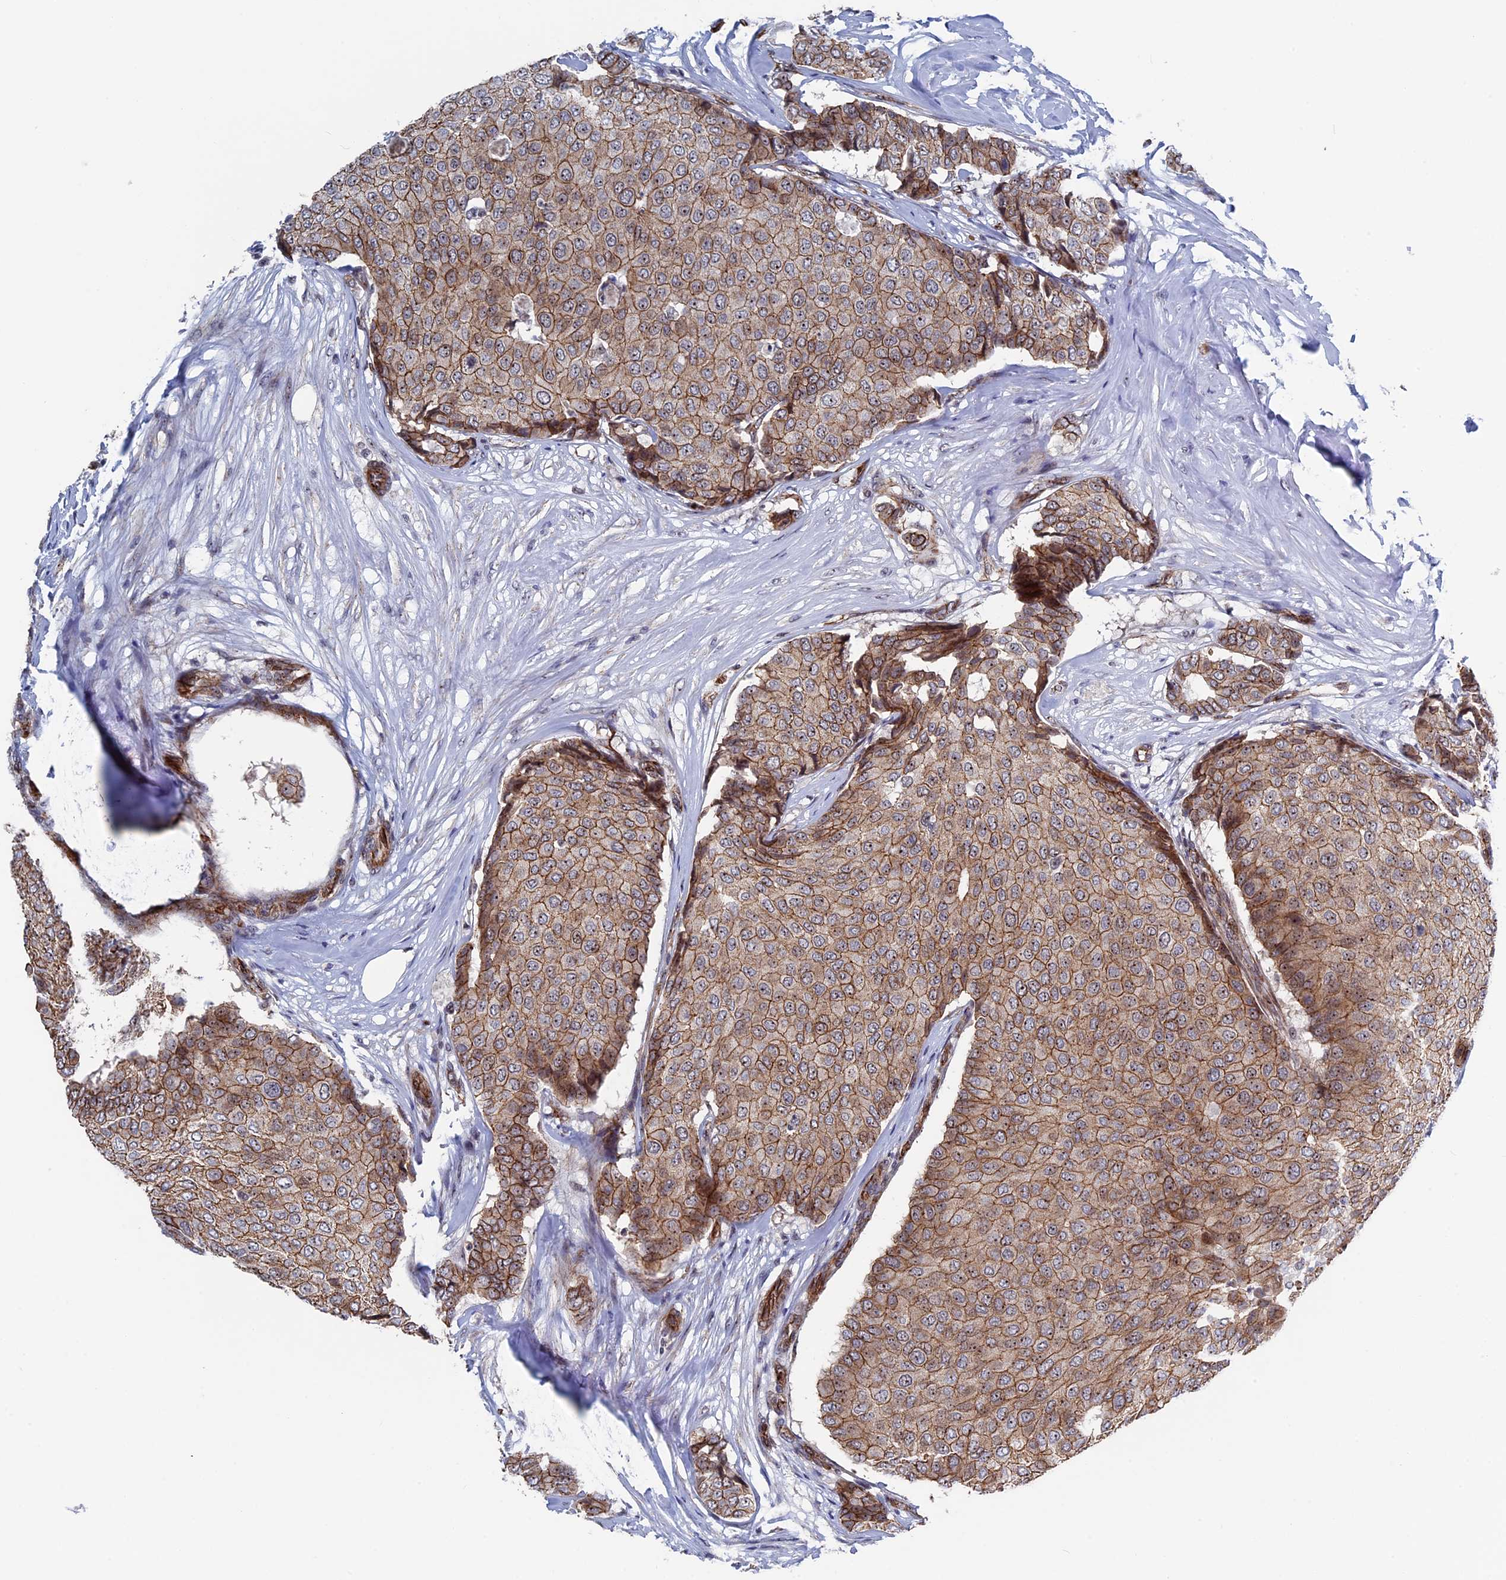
{"staining": {"intensity": "moderate", "quantity": ">75%", "location": "cytoplasmic/membranous,nuclear"}, "tissue": "breast cancer", "cell_type": "Tumor cells", "image_type": "cancer", "snomed": [{"axis": "morphology", "description": "Duct carcinoma"}, {"axis": "topography", "description": "Breast"}], "caption": "A histopathology image of breast infiltrating ductal carcinoma stained for a protein exhibits moderate cytoplasmic/membranous and nuclear brown staining in tumor cells.", "gene": "EXOSC9", "patient": {"sex": "female", "age": 75}}